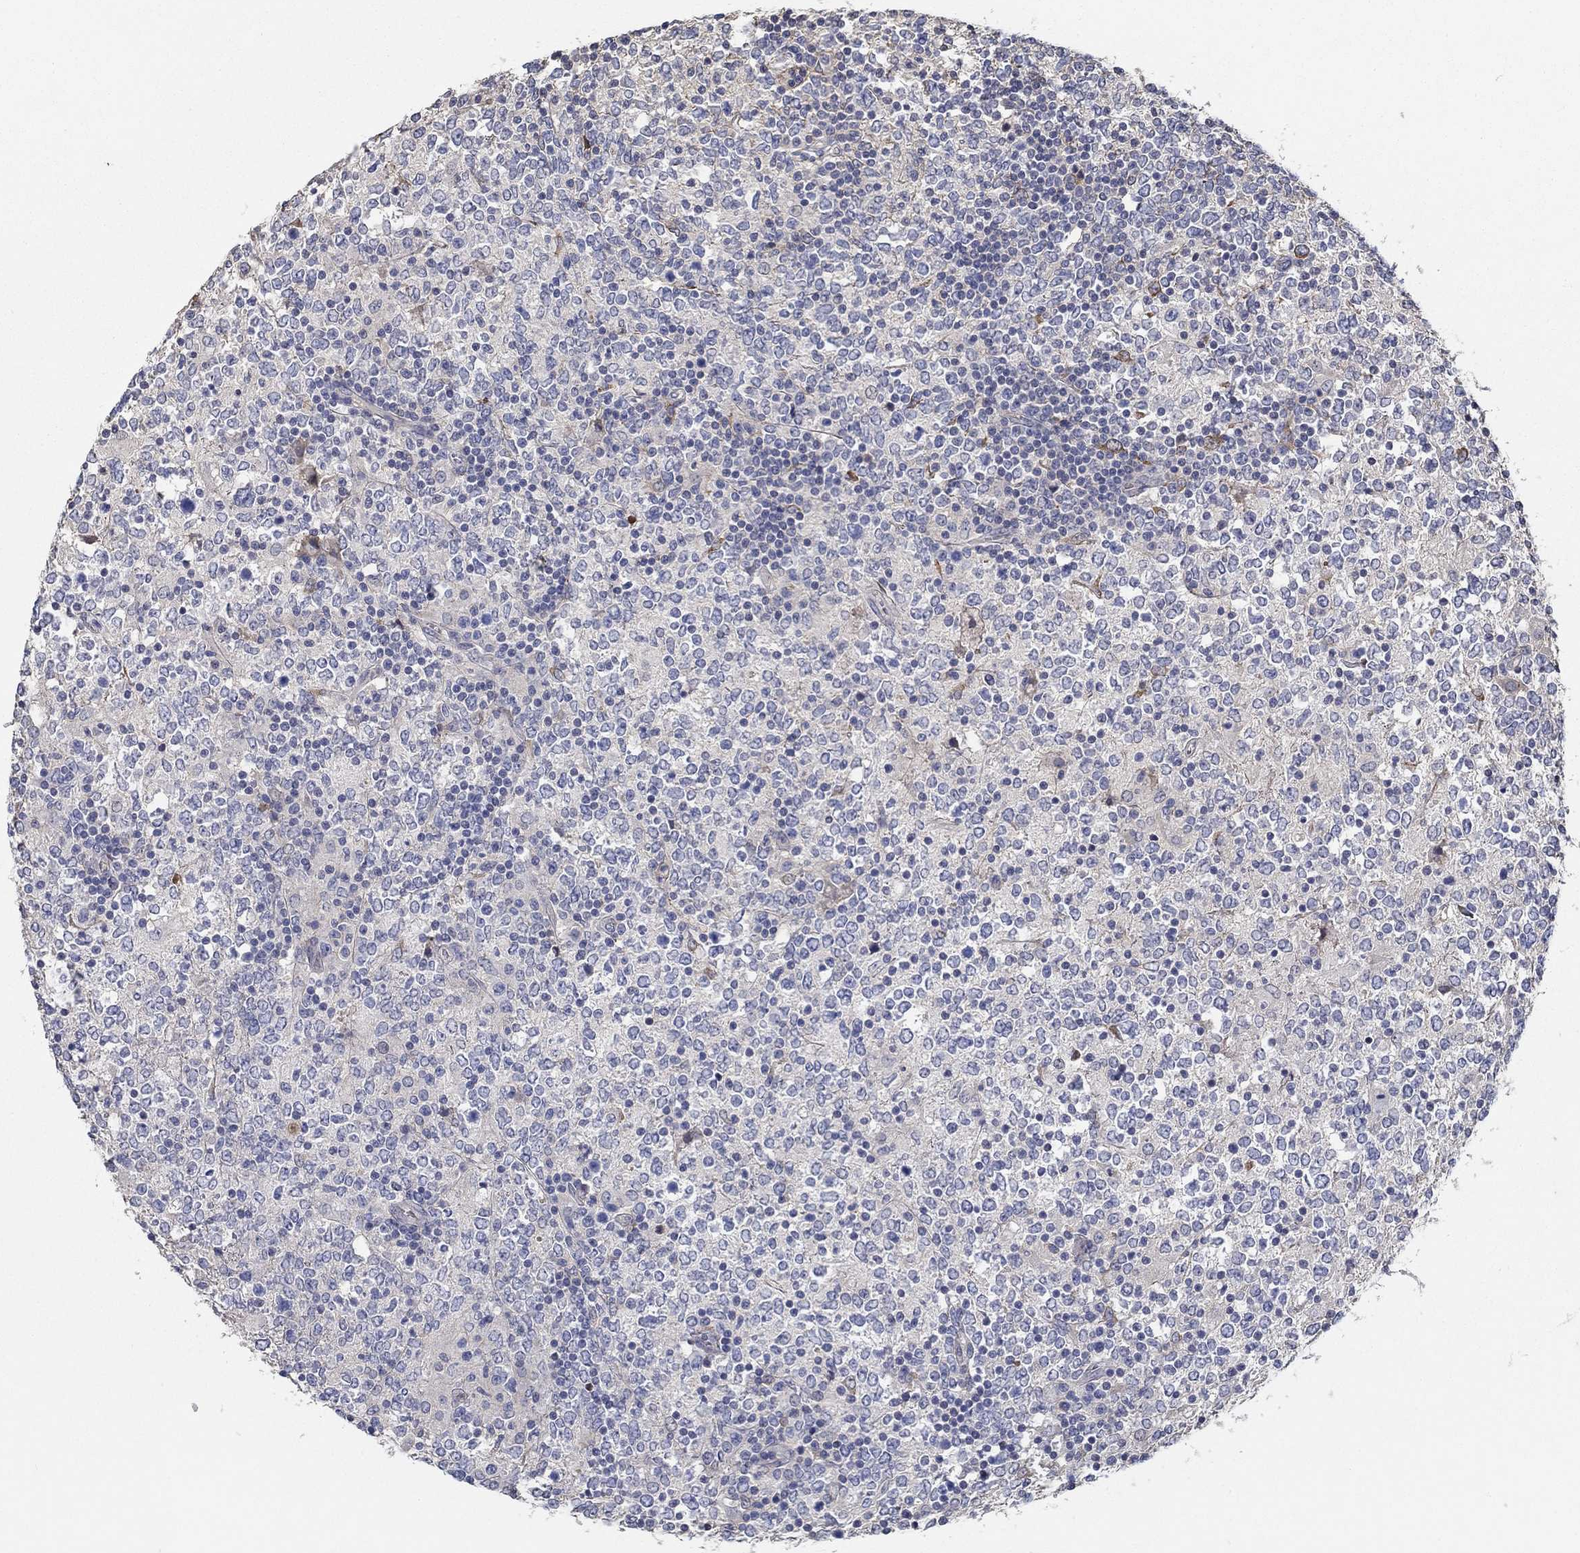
{"staining": {"intensity": "negative", "quantity": "none", "location": "none"}, "tissue": "lymphoma", "cell_type": "Tumor cells", "image_type": "cancer", "snomed": [{"axis": "morphology", "description": "Malignant lymphoma, non-Hodgkin's type, High grade"}, {"axis": "topography", "description": "Lymph node"}], "caption": "Malignant lymphoma, non-Hodgkin's type (high-grade) was stained to show a protein in brown. There is no significant positivity in tumor cells.", "gene": "IL10", "patient": {"sex": "female", "age": 84}}